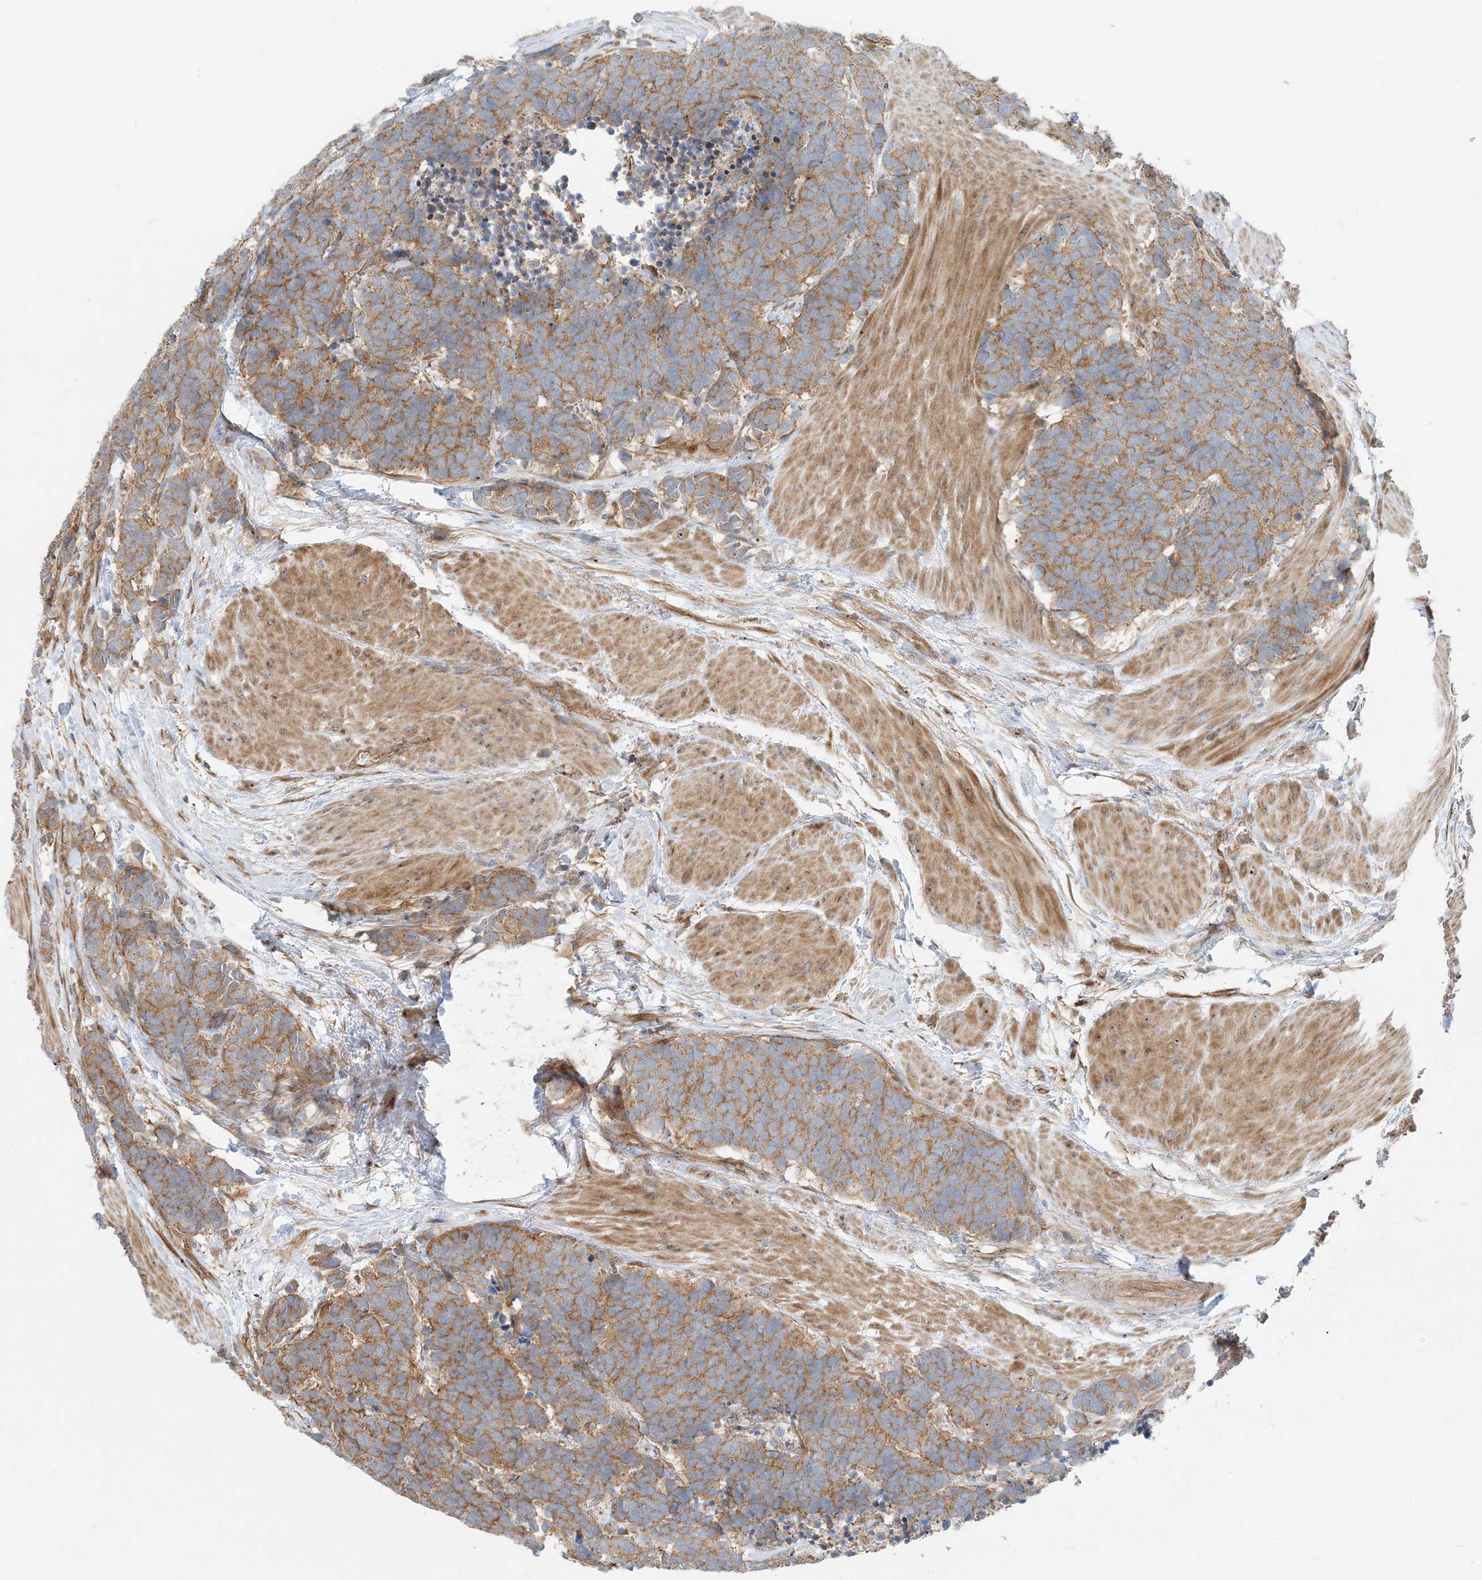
{"staining": {"intensity": "moderate", "quantity": ">75%", "location": "cytoplasmic/membranous"}, "tissue": "carcinoid", "cell_type": "Tumor cells", "image_type": "cancer", "snomed": [{"axis": "morphology", "description": "Carcinoma, NOS"}, {"axis": "morphology", "description": "Carcinoid, malignant, NOS"}, {"axis": "topography", "description": "Urinary bladder"}], "caption": "The immunohistochemical stain shows moderate cytoplasmic/membranous expression in tumor cells of malignant carcinoid tissue.", "gene": "MYL5", "patient": {"sex": "male", "age": 57}}